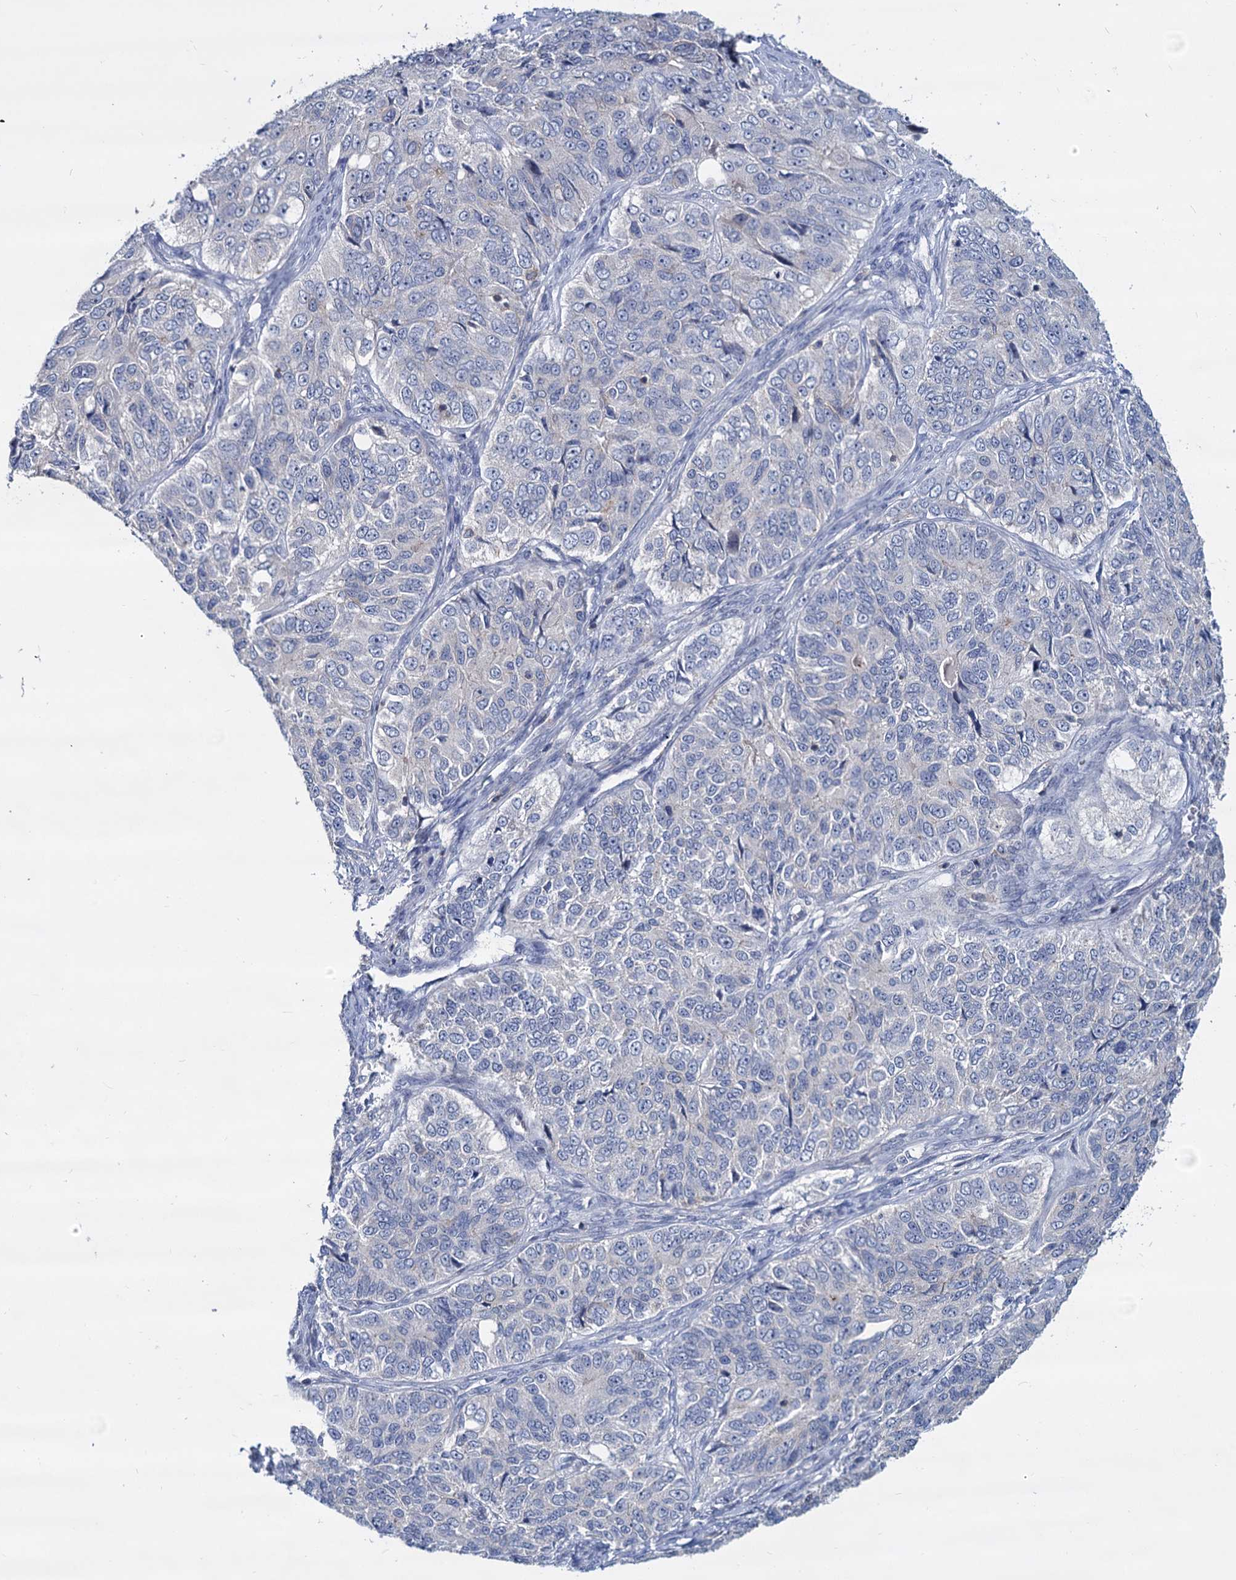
{"staining": {"intensity": "negative", "quantity": "none", "location": "none"}, "tissue": "ovarian cancer", "cell_type": "Tumor cells", "image_type": "cancer", "snomed": [{"axis": "morphology", "description": "Carcinoma, endometroid"}, {"axis": "topography", "description": "Ovary"}], "caption": "Tumor cells show no significant expression in ovarian cancer (endometroid carcinoma).", "gene": "LRCH4", "patient": {"sex": "female", "age": 51}}